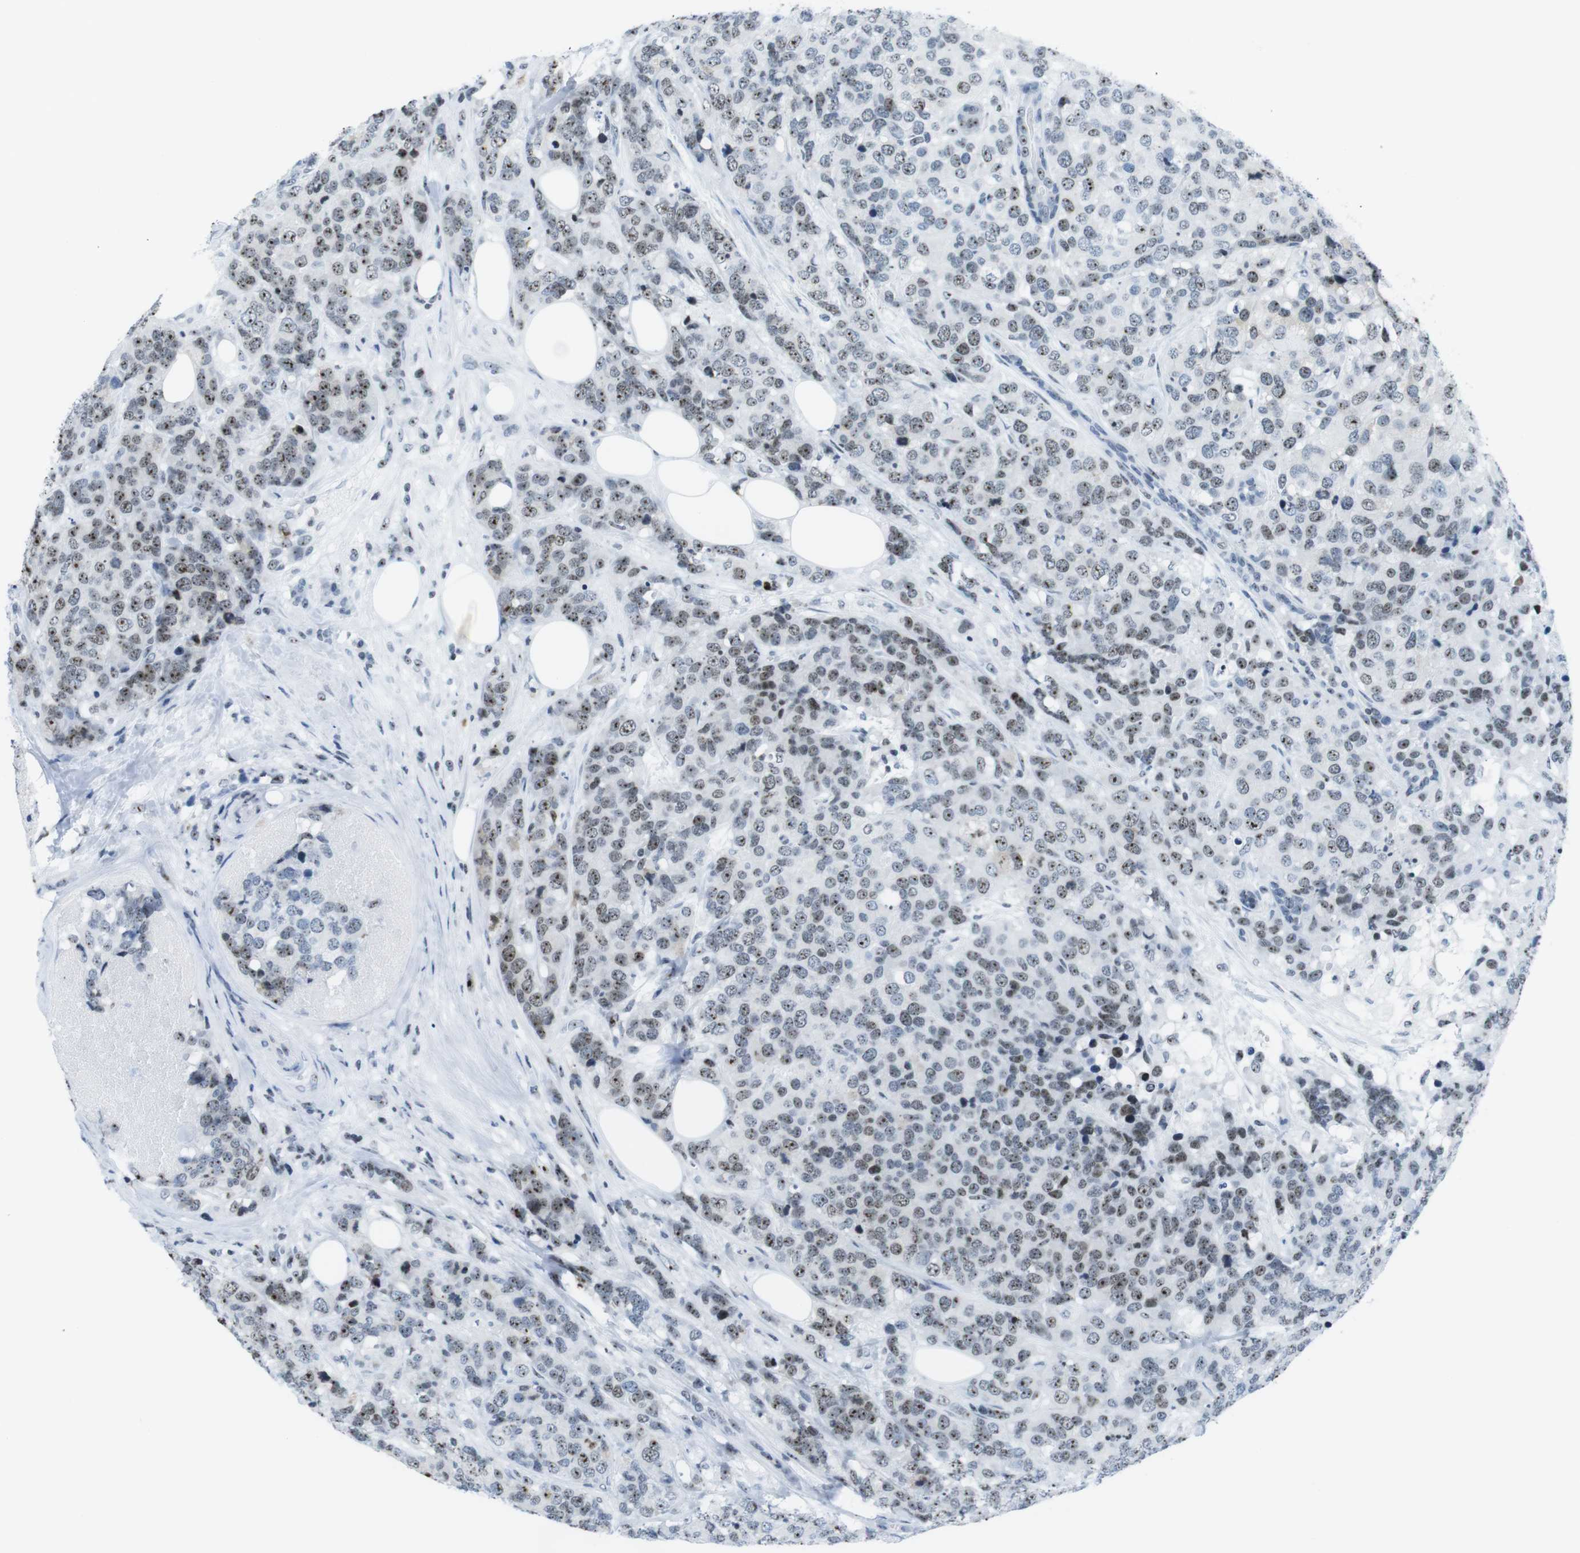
{"staining": {"intensity": "moderate", "quantity": ">75%", "location": "nuclear"}, "tissue": "breast cancer", "cell_type": "Tumor cells", "image_type": "cancer", "snomed": [{"axis": "morphology", "description": "Lobular carcinoma"}, {"axis": "topography", "description": "Breast"}], "caption": "Brown immunohistochemical staining in human breast lobular carcinoma displays moderate nuclear staining in approximately >75% of tumor cells.", "gene": "NIFK", "patient": {"sex": "female", "age": 59}}